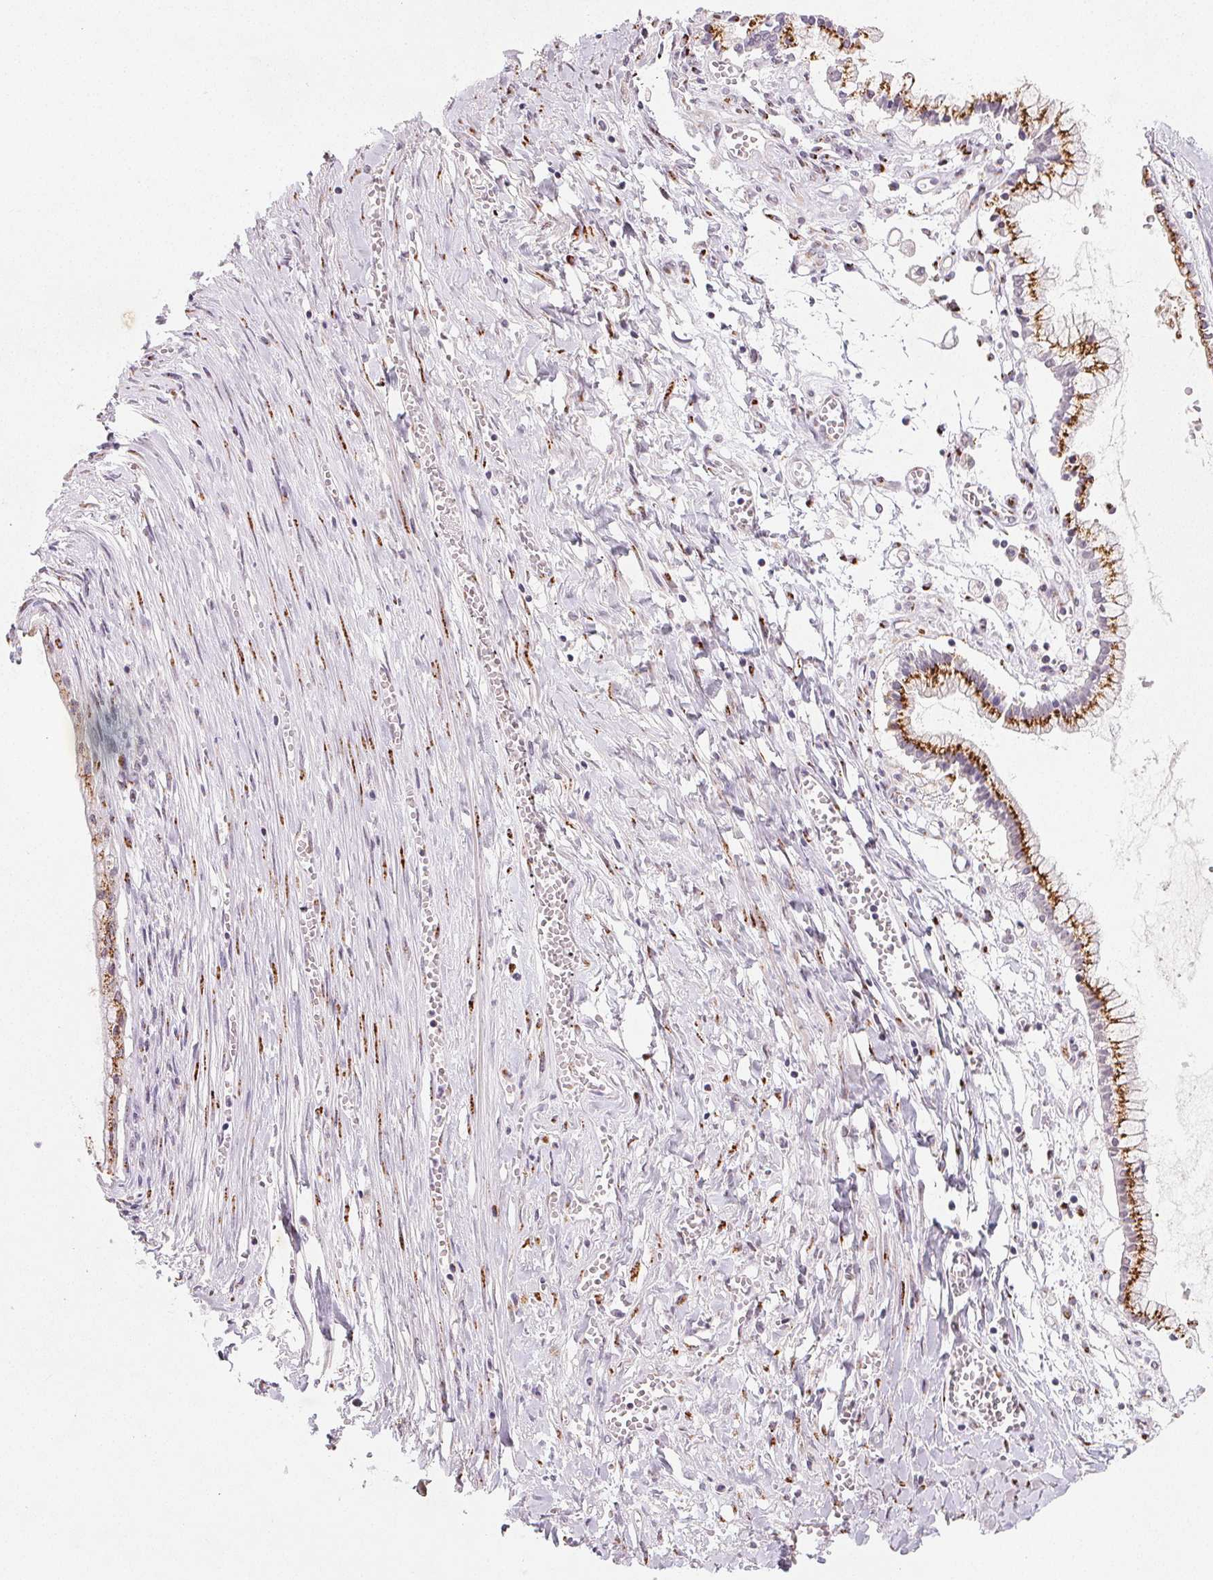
{"staining": {"intensity": "strong", "quantity": "25%-75%", "location": "cytoplasmic/membranous"}, "tissue": "ovarian cancer", "cell_type": "Tumor cells", "image_type": "cancer", "snomed": [{"axis": "morphology", "description": "Cystadenocarcinoma, mucinous, NOS"}, {"axis": "topography", "description": "Ovary"}], "caption": "Mucinous cystadenocarcinoma (ovarian) tissue demonstrates strong cytoplasmic/membranous positivity in about 25%-75% of tumor cells", "gene": "RAB22A", "patient": {"sex": "female", "age": 67}}